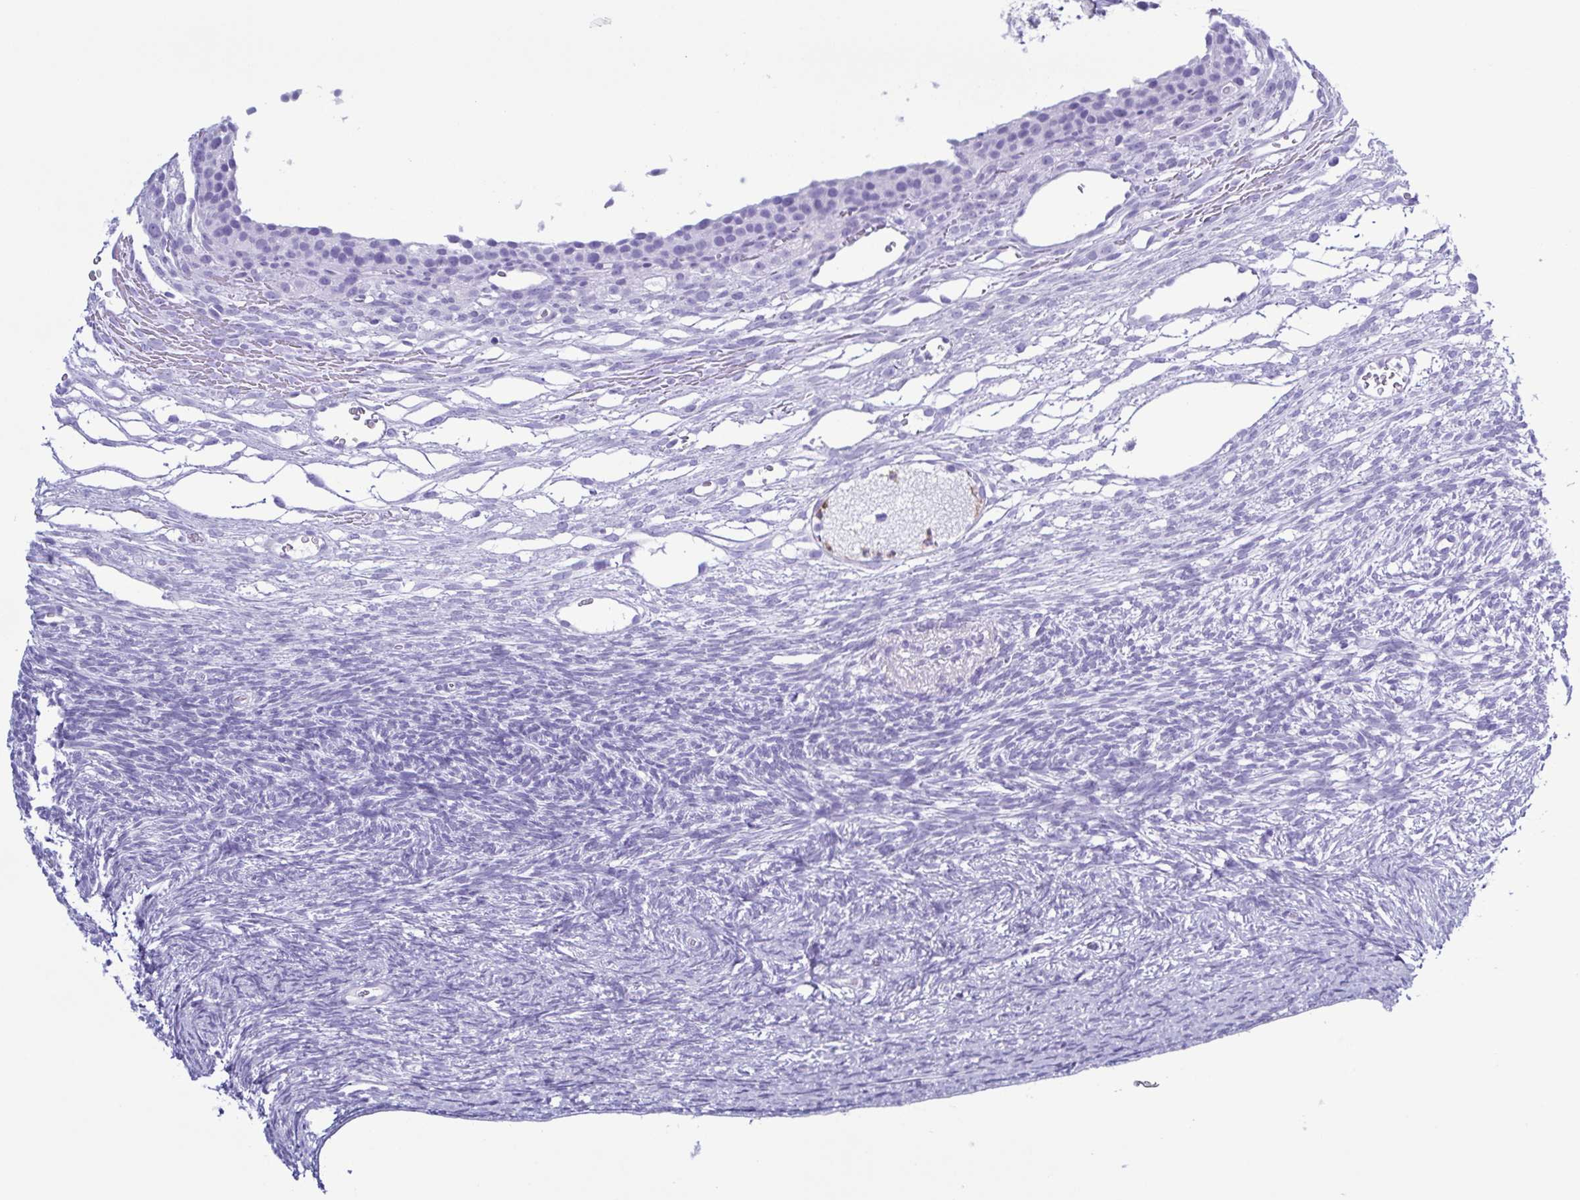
{"staining": {"intensity": "negative", "quantity": "none", "location": "none"}, "tissue": "ovary", "cell_type": "Follicle cells", "image_type": "normal", "snomed": [{"axis": "morphology", "description": "Normal tissue, NOS"}, {"axis": "topography", "description": "Ovary"}], "caption": "The immunohistochemistry histopathology image has no significant staining in follicle cells of ovary.", "gene": "LTF", "patient": {"sex": "female", "age": 34}}